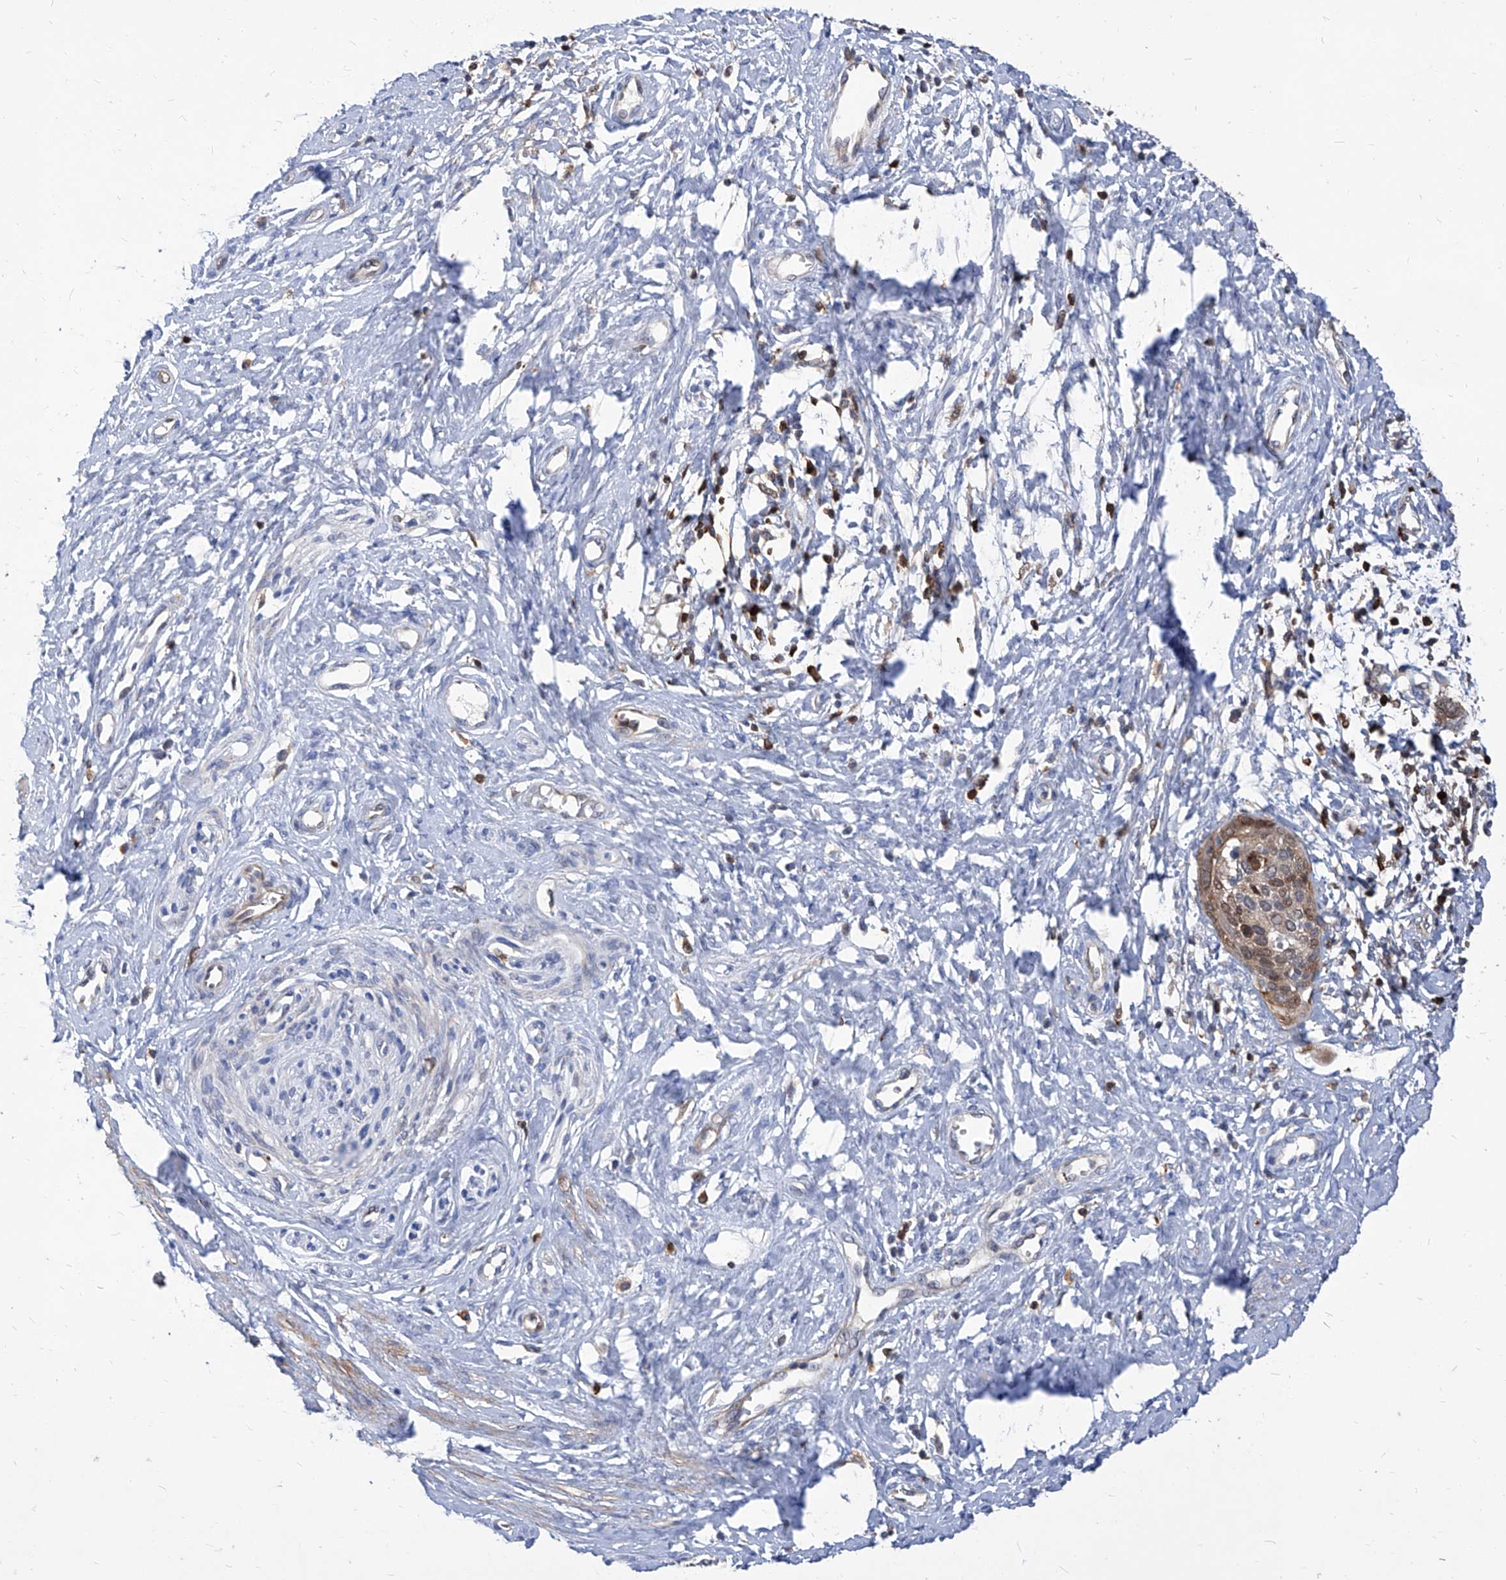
{"staining": {"intensity": "moderate", "quantity": ">75%", "location": "cytoplasmic/membranous"}, "tissue": "cervical cancer", "cell_type": "Tumor cells", "image_type": "cancer", "snomed": [{"axis": "morphology", "description": "Squamous cell carcinoma, NOS"}, {"axis": "topography", "description": "Cervix"}], "caption": "Immunohistochemistry (IHC) of squamous cell carcinoma (cervical) exhibits medium levels of moderate cytoplasmic/membranous expression in approximately >75% of tumor cells.", "gene": "ABRACL", "patient": {"sex": "female", "age": 37}}